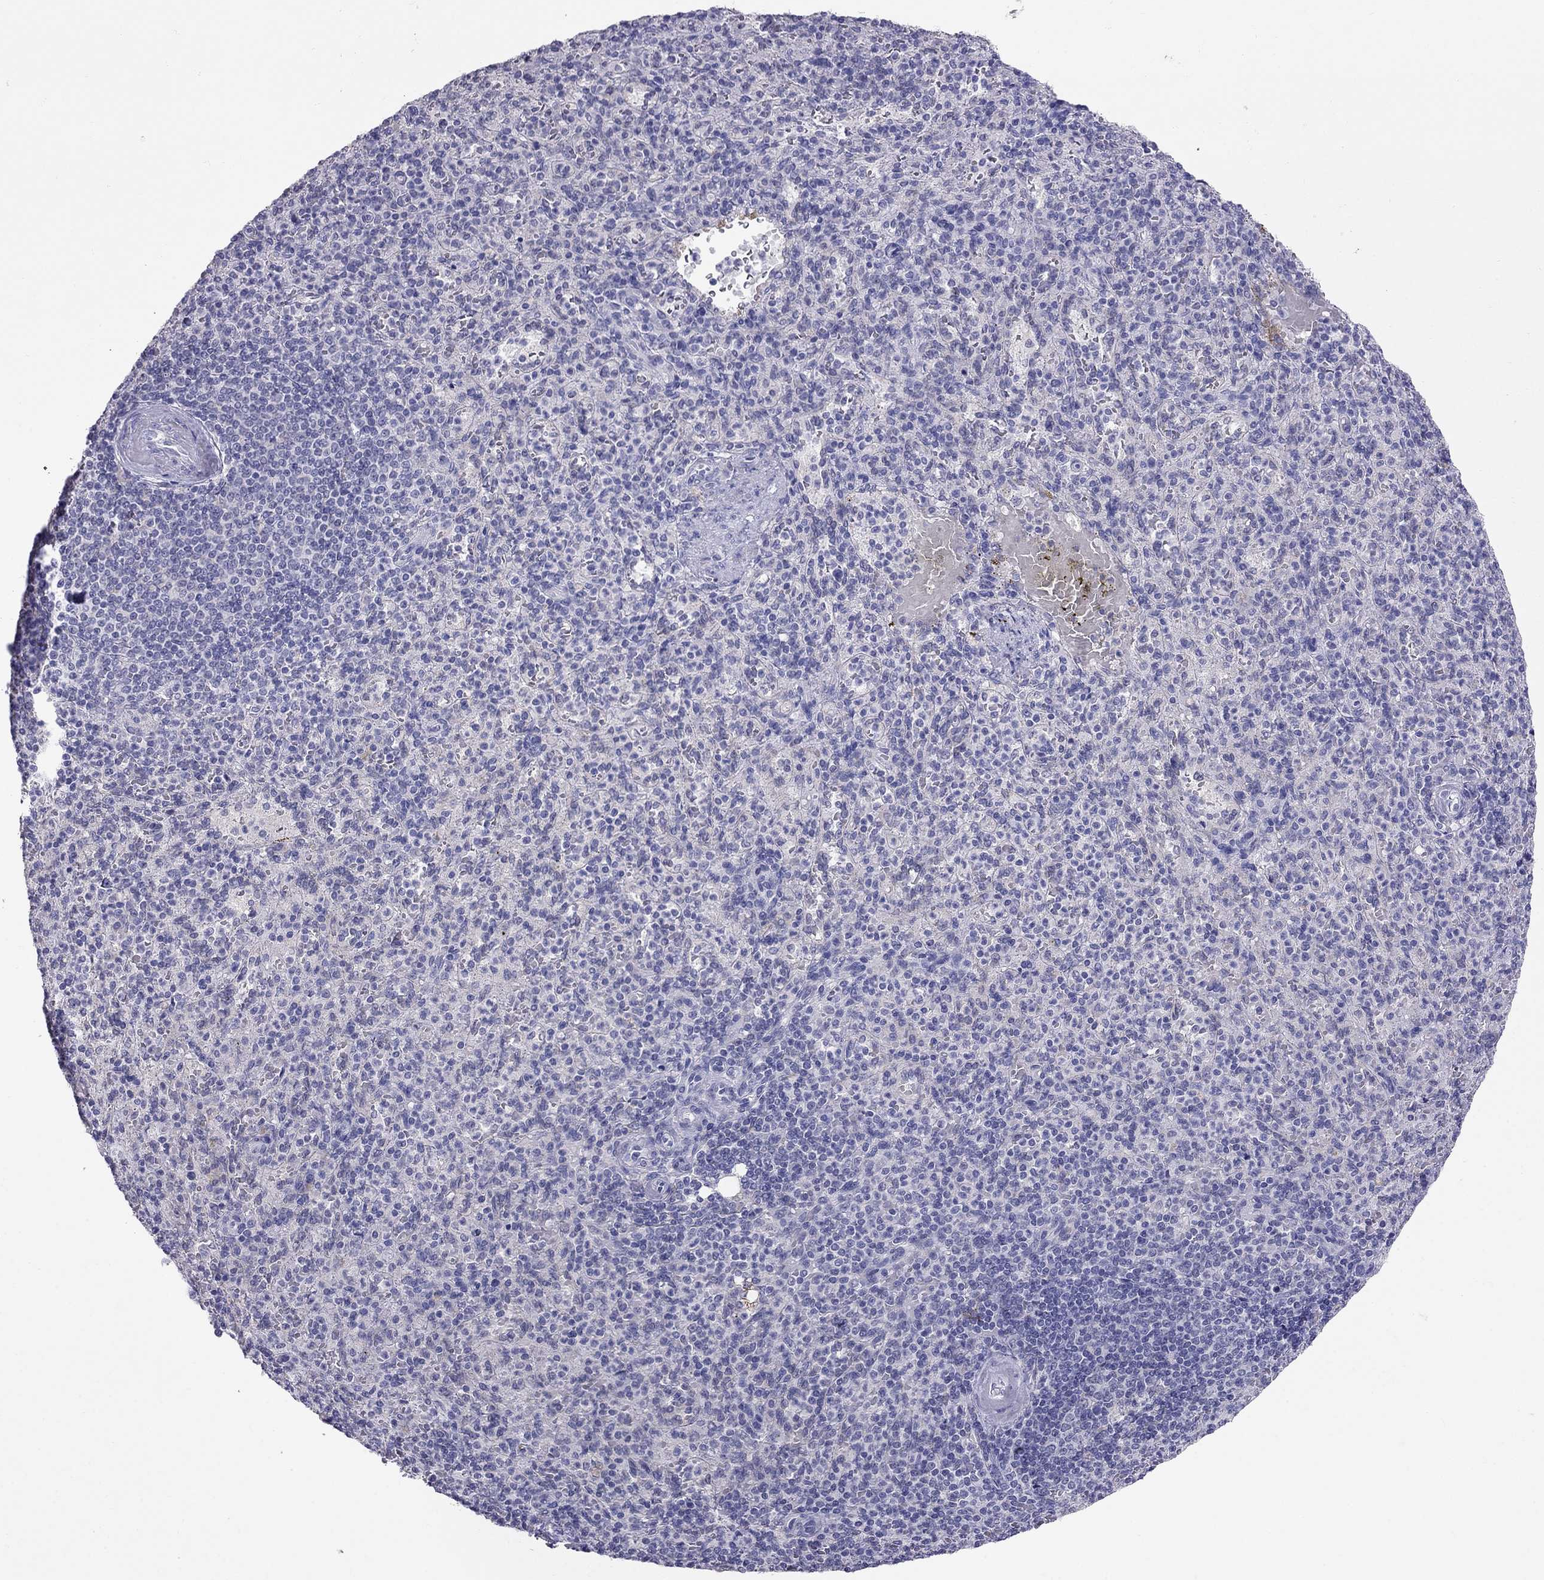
{"staining": {"intensity": "negative", "quantity": "none", "location": "none"}, "tissue": "spleen", "cell_type": "Cells in red pulp", "image_type": "normal", "snomed": [{"axis": "morphology", "description": "Normal tissue, NOS"}, {"axis": "topography", "description": "Spleen"}], "caption": "Cells in red pulp show no significant positivity in normal spleen.", "gene": "MYO3B", "patient": {"sex": "female", "age": 74}}